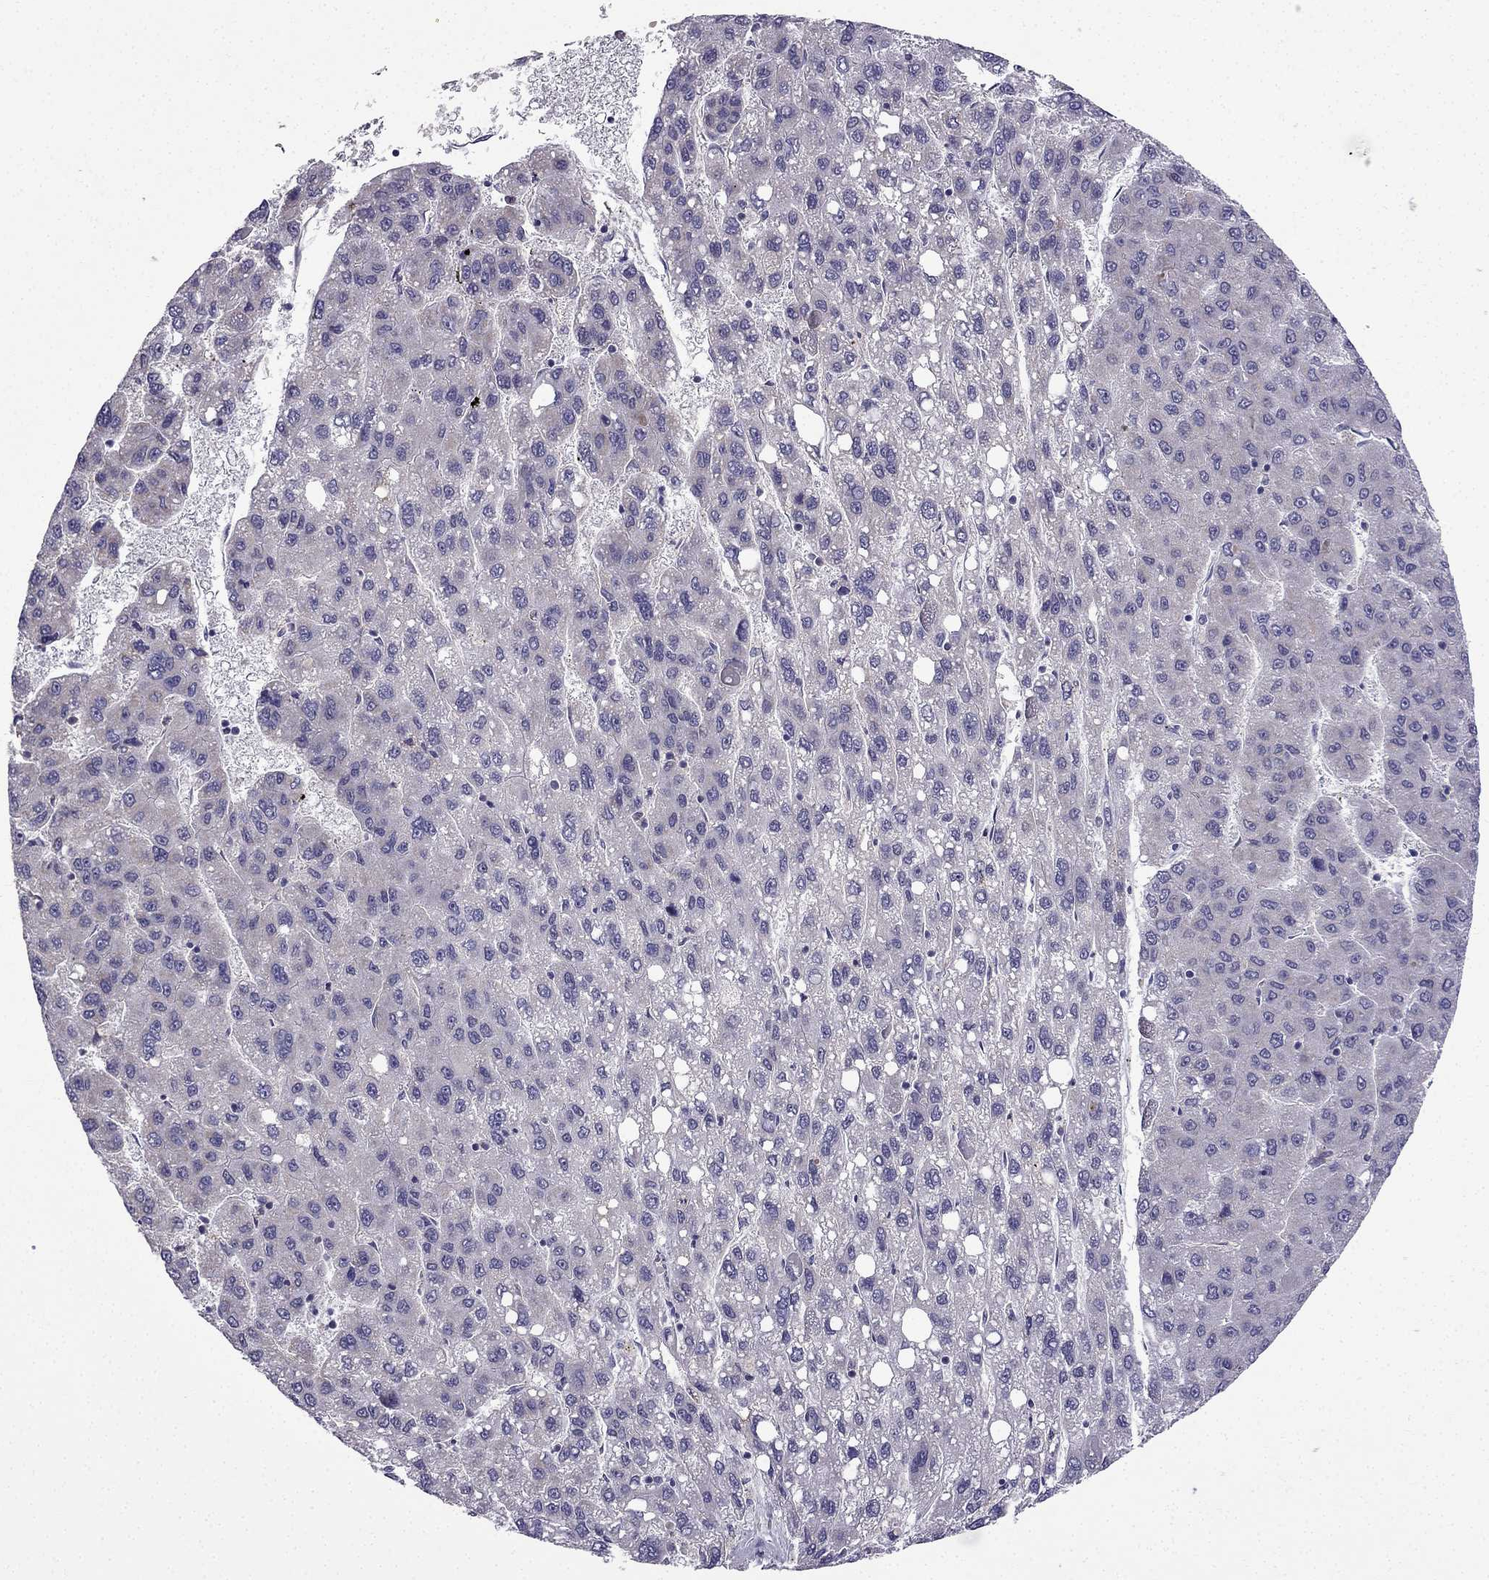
{"staining": {"intensity": "negative", "quantity": "none", "location": "none"}, "tissue": "liver cancer", "cell_type": "Tumor cells", "image_type": "cancer", "snomed": [{"axis": "morphology", "description": "Carcinoma, Hepatocellular, NOS"}, {"axis": "topography", "description": "Liver"}], "caption": "Immunohistochemistry image of neoplastic tissue: liver cancer stained with DAB (3,3'-diaminobenzidine) reveals no significant protein positivity in tumor cells.", "gene": "SLC6A2", "patient": {"sex": "female", "age": 82}}